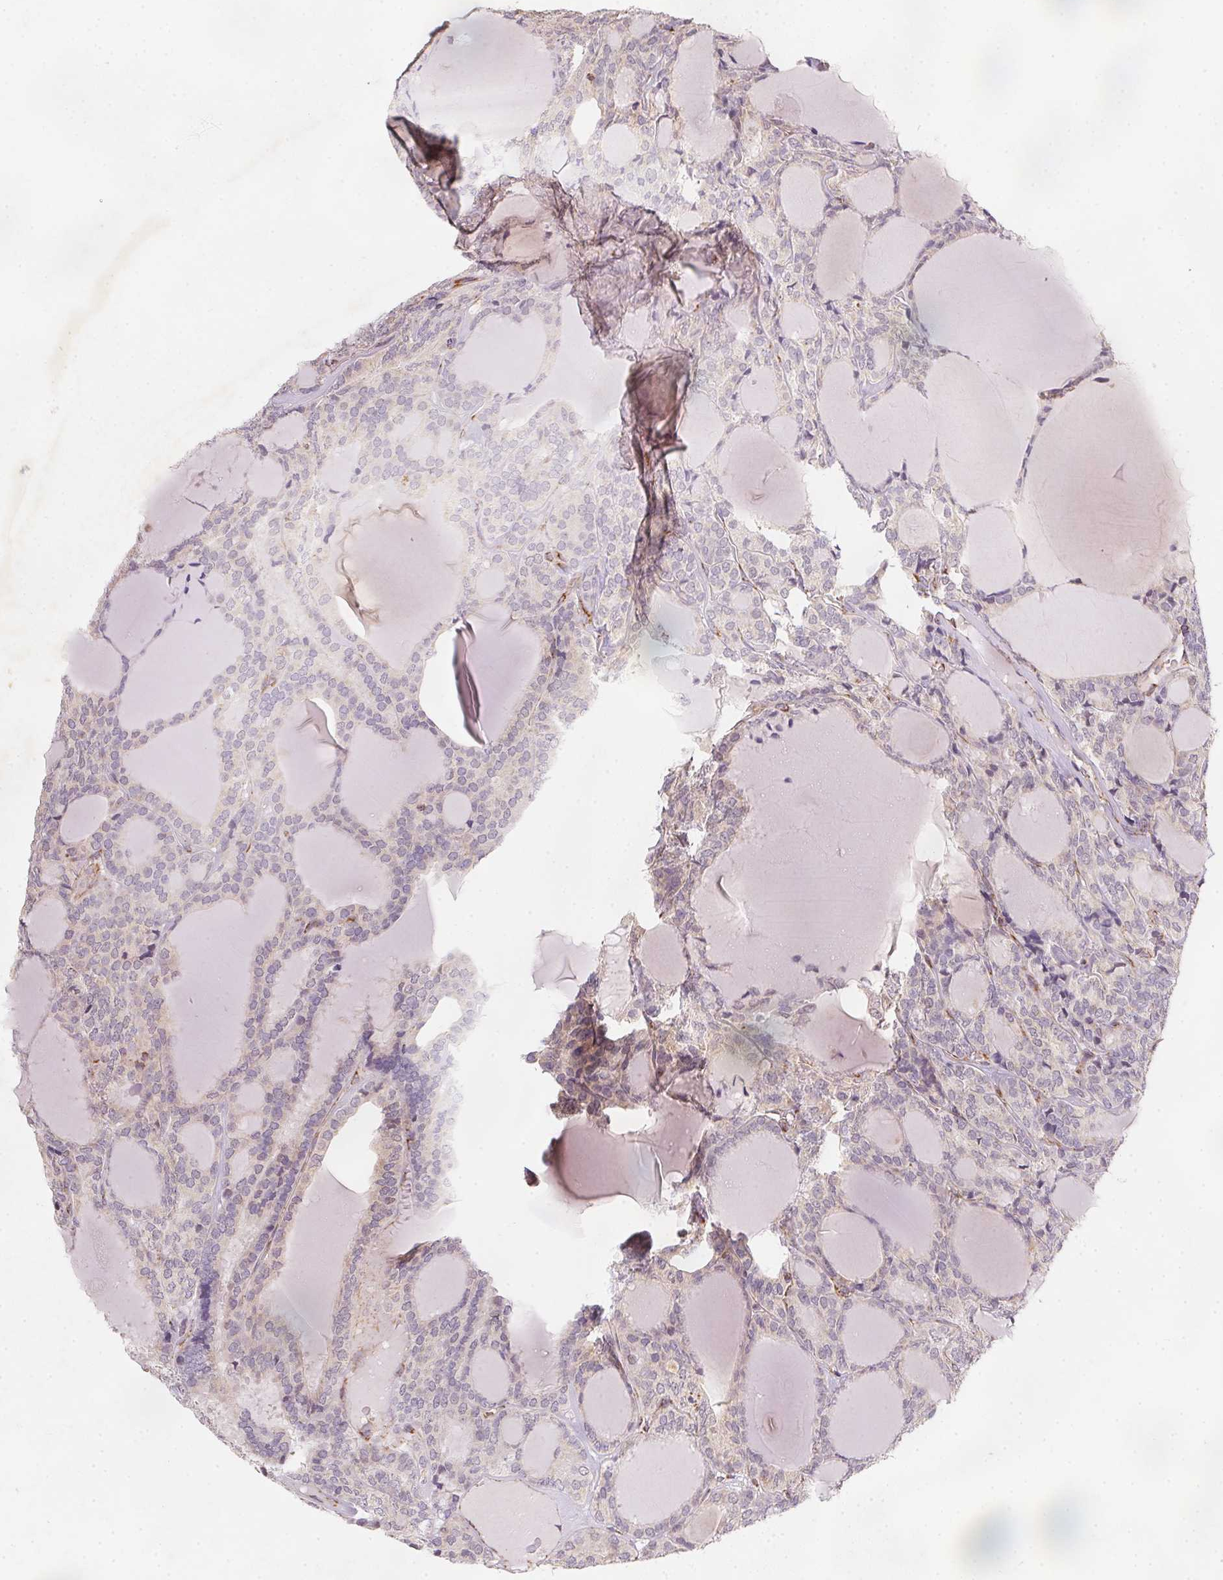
{"staining": {"intensity": "weak", "quantity": "<25%", "location": "cytoplasmic/membranous"}, "tissue": "thyroid cancer", "cell_type": "Tumor cells", "image_type": "cancer", "snomed": [{"axis": "morphology", "description": "Follicular adenoma carcinoma, NOS"}, {"axis": "topography", "description": "Thyroid gland"}], "caption": "Photomicrograph shows no protein staining in tumor cells of follicular adenoma carcinoma (thyroid) tissue.", "gene": "NDUFS6", "patient": {"sex": "male", "age": 74}}